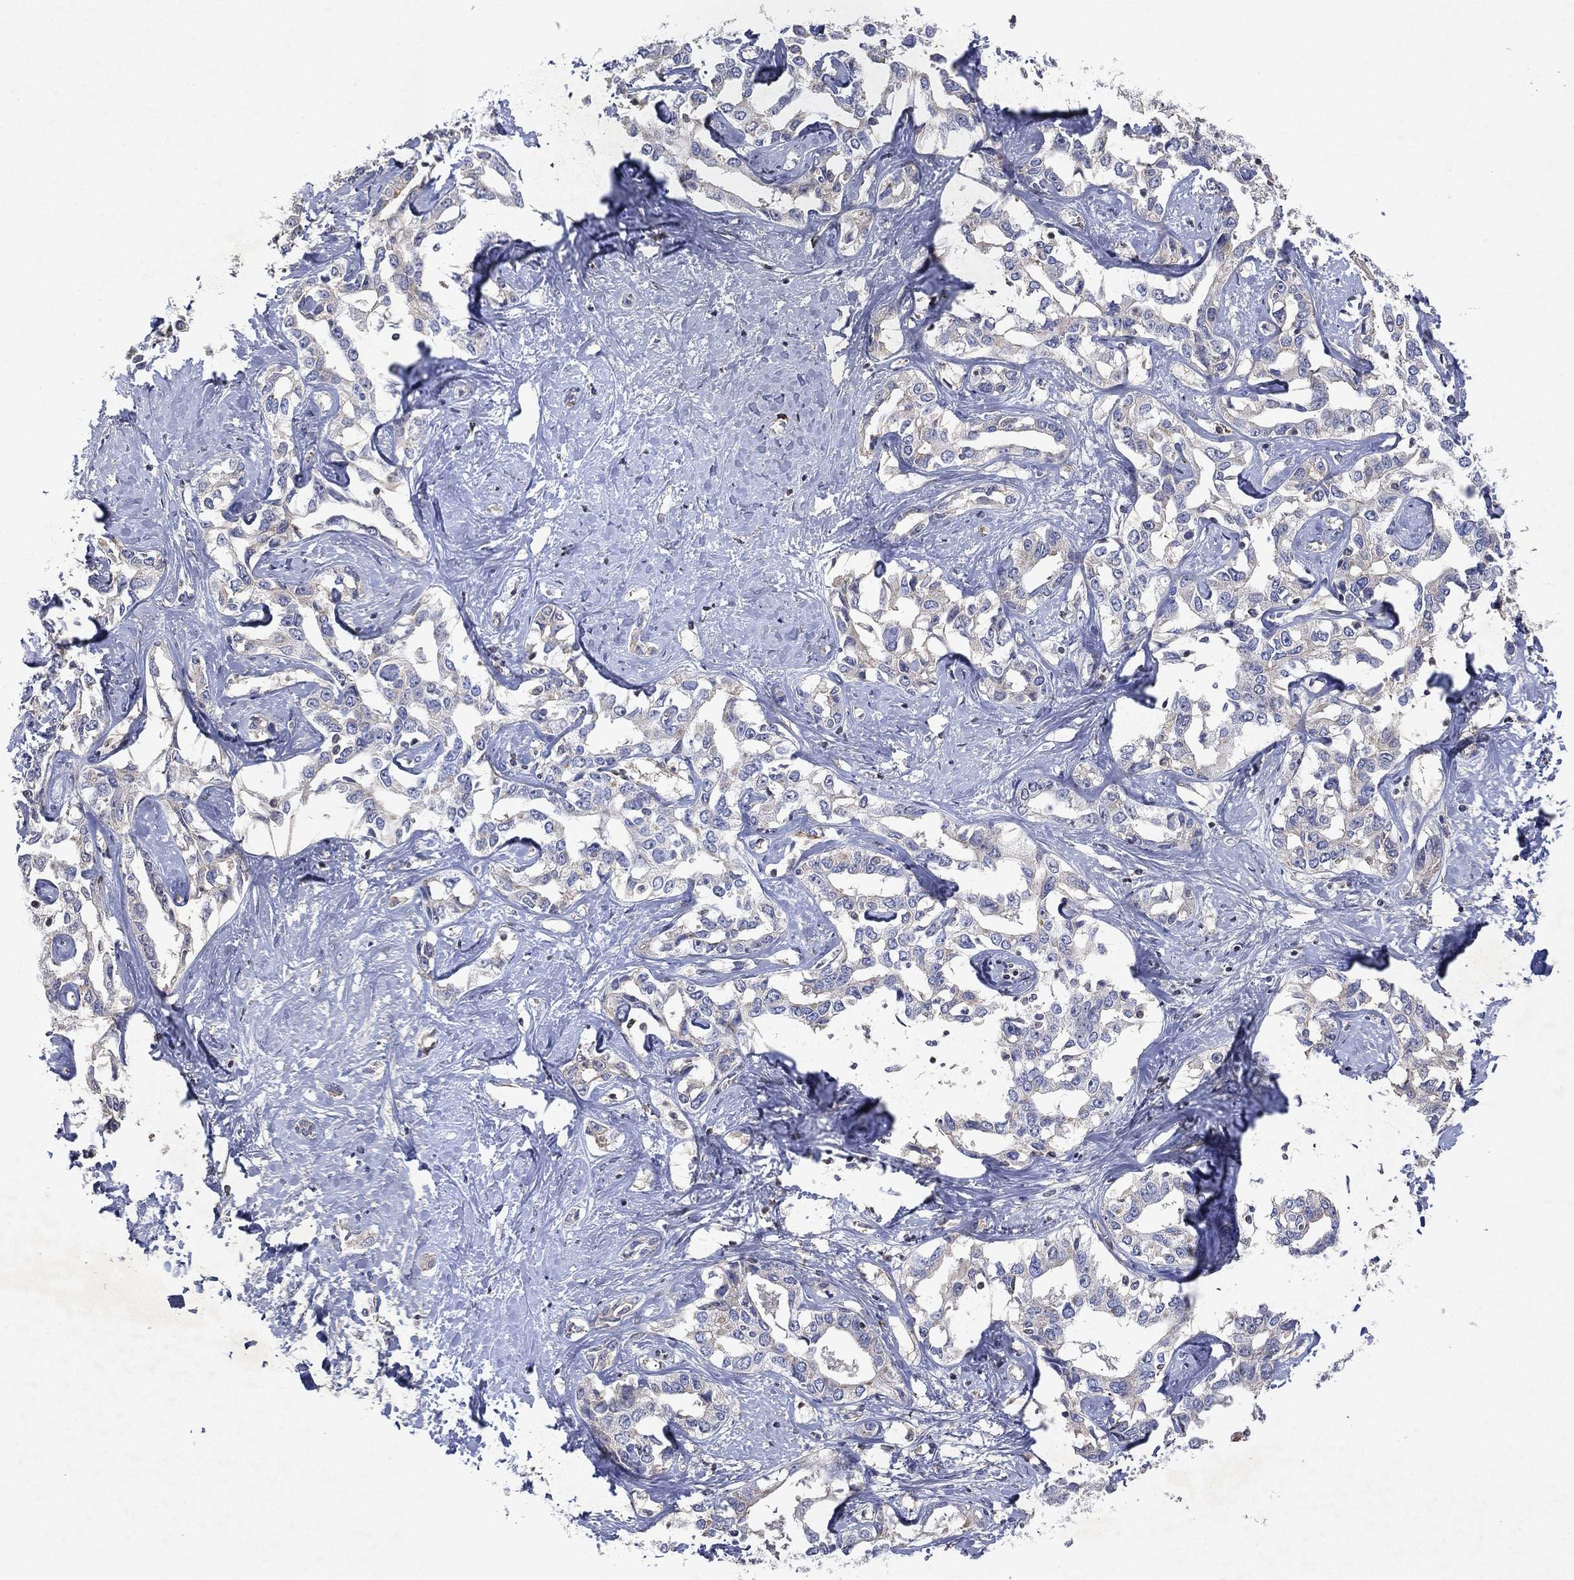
{"staining": {"intensity": "negative", "quantity": "none", "location": "none"}, "tissue": "liver cancer", "cell_type": "Tumor cells", "image_type": "cancer", "snomed": [{"axis": "morphology", "description": "Cholangiocarcinoma"}, {"axis": "topography", "description": "Liver"}], "caption": "An IHC histopathology image of liver cancer (cholangiocarcinoma) is shown. There is no staining in tumor cells of liver cancer (cholangiocarcinoma).", "gene": "FLI1", "patient": {"sex": "male", "age": 59}}